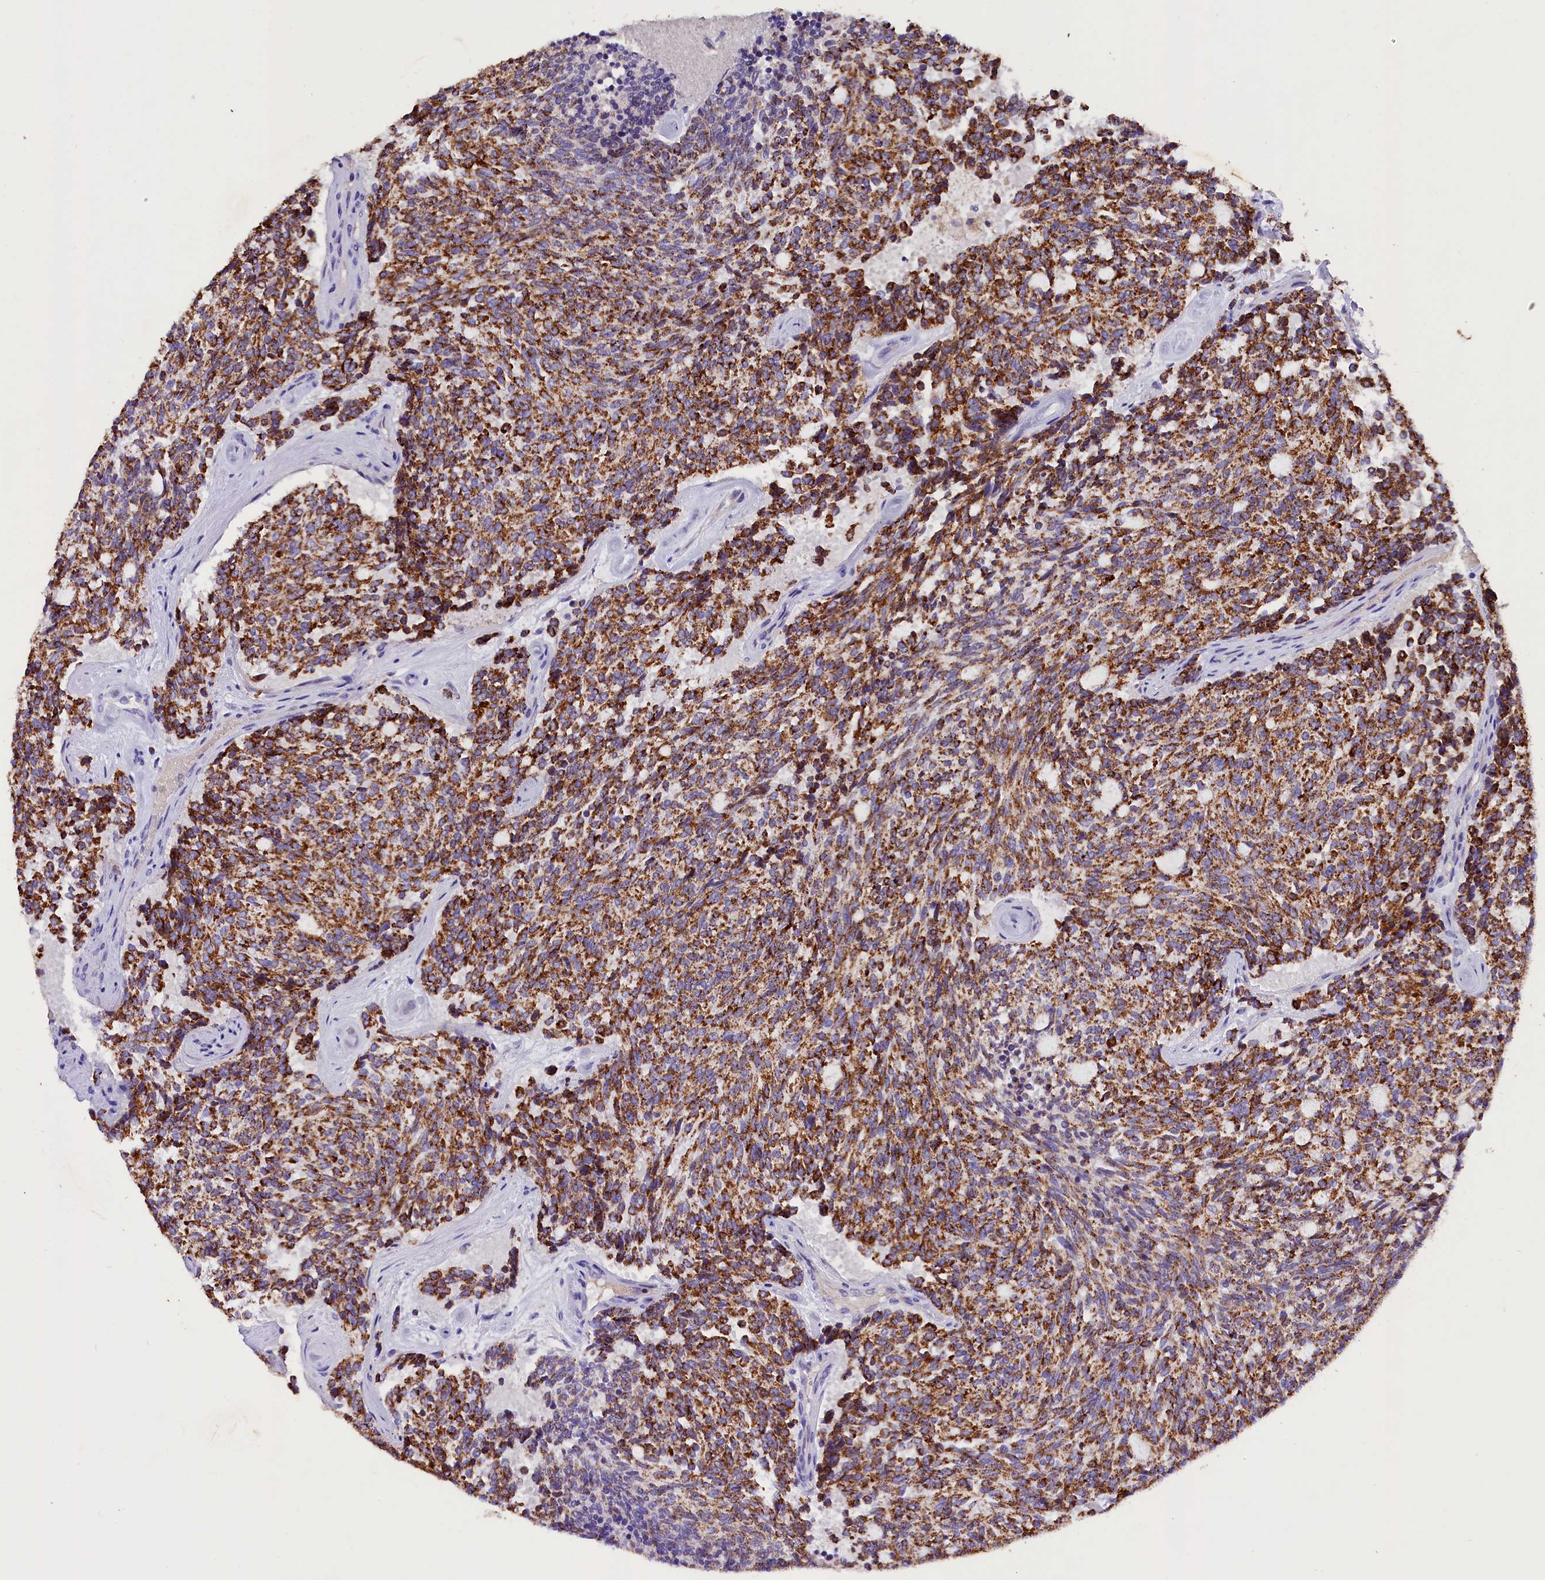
{"staining": {"intensity": "strong", "quantity": ">75%", "location": "cytoplasmic/membranous"}, "tissue": "carcinoid", "cell_type": "Tumor cells", "image_type": "cancer", "snomed": [{"axis": "morphology", "description": "Carcinoid, malignant, NOS"}, {"axis": "topography", "description": "Pancreas"}], "caption": "A high-resolution photomicrograph shows immunohistochemistry (IHC) staining of carcinoid (malignant), which reveals strong cytoplasmic/membranous staining in approximately >75% of tumor cells.", "gene": "SIX5", "patient": {"sex": "female", "age": 54}}